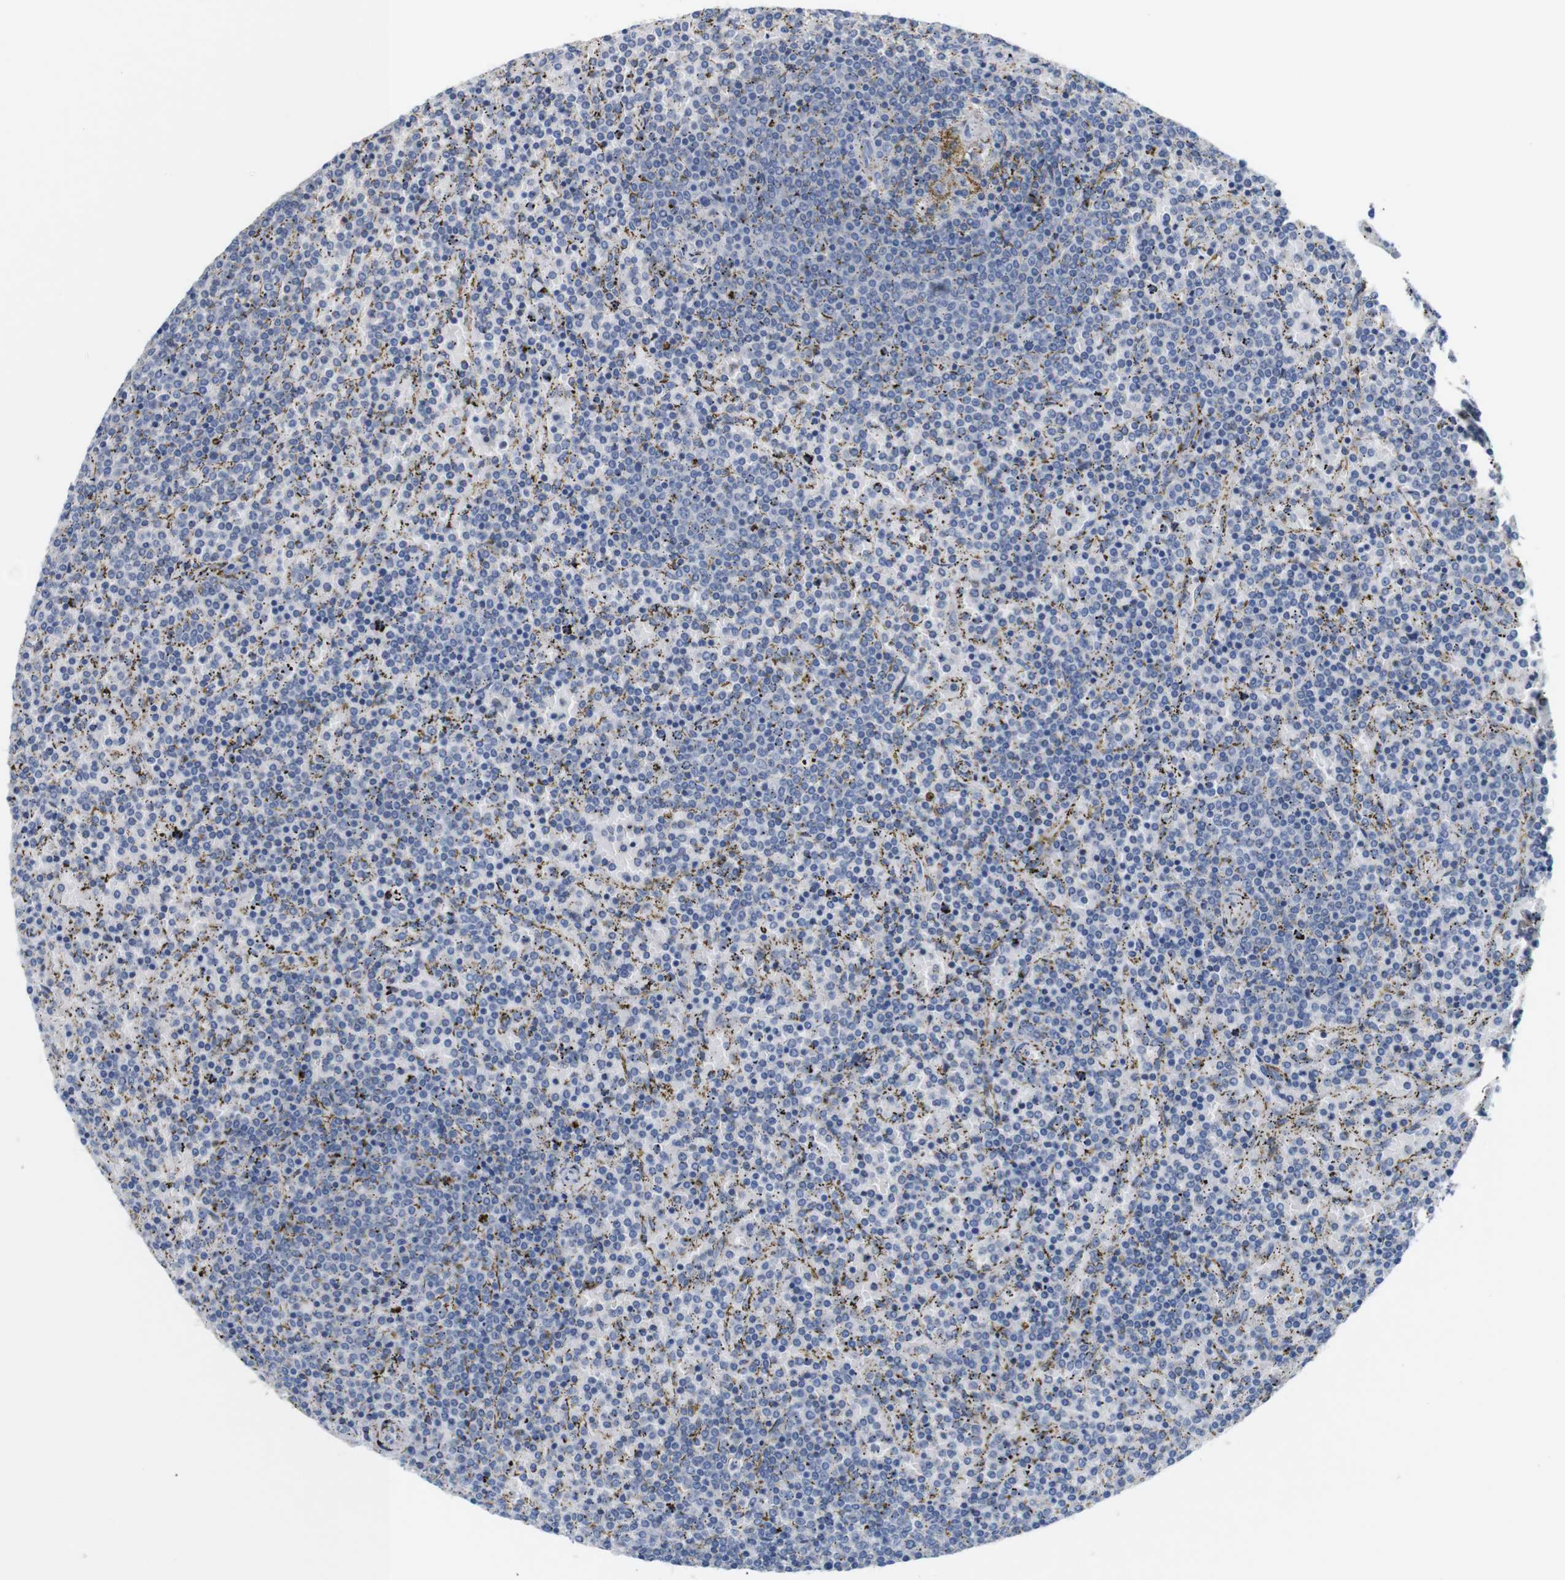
{"staining": {"intensity": "negative", "quantity": "none", "location": "none"}, "tissue": "lymphoma", "cell_type": "Tumor cells", "image_type": "cancer", "snomed": [{"axis": "morphology", "description": "Malignant lymphoma, non-Hodgkin's type, Low grade"}, {"axis": "topography", "description": "Spleen"}], "caption": "DAB (3,3'-diaminobenzidine) immunohistochemical staining of human low-grade malignant lymphoma, non-Hodgkin's type demonstrates no significant positivity in tumor cells.", "gene": "CHRM5", "patient": {"sex": "female", "age": 77}}